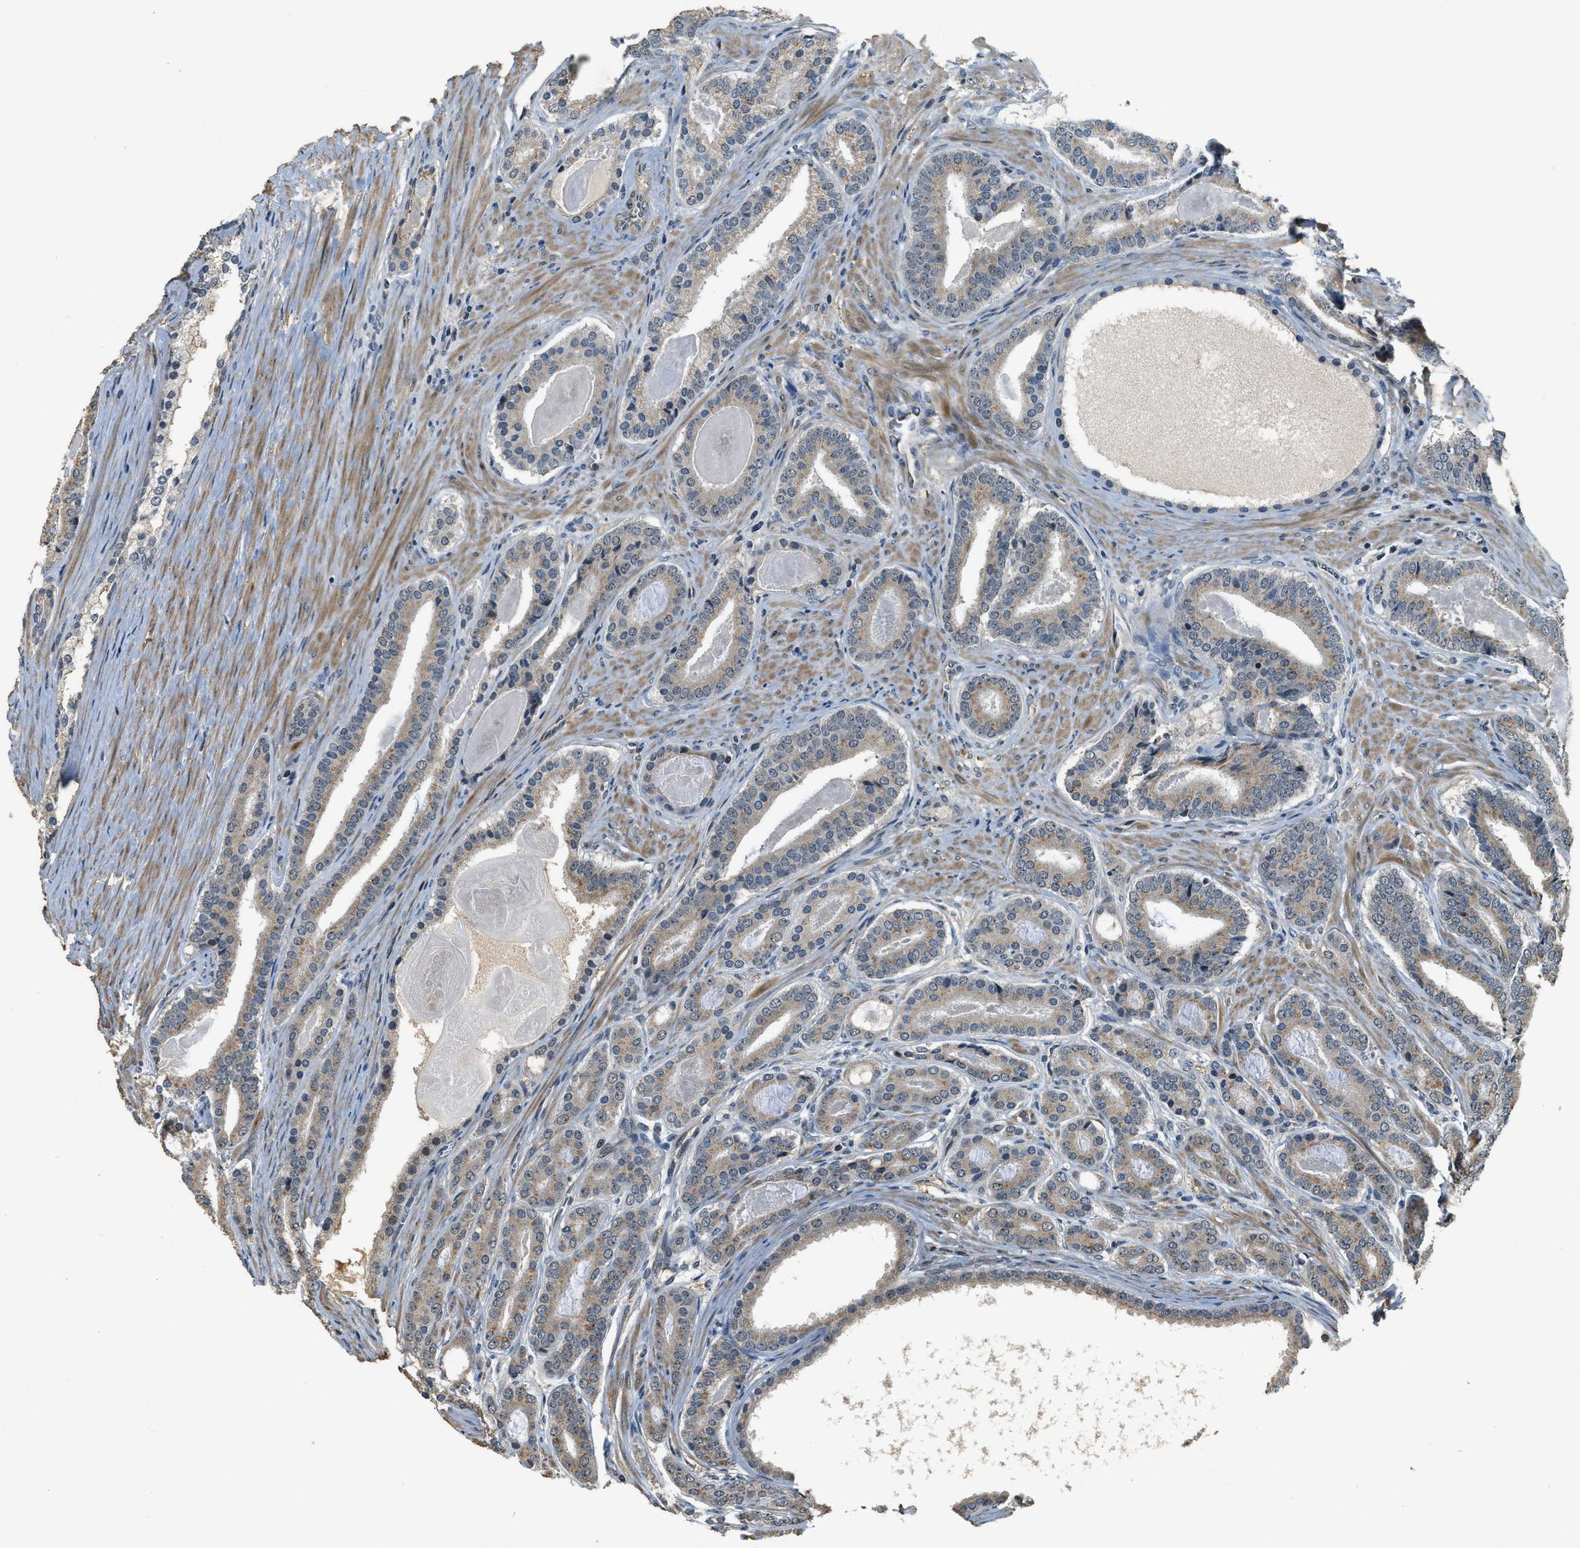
{"staining": {"intensity": "weak", "quantity": ">75%", "location": "cytoplasmic/membranous"}, "tissue": "prostate cancer", "cell_type": "Tumor cells", "image_type": "cancer", "snomed": [{"axis": "morphology", "description": "Adenocarcinoma, High grade"}, {"axis": "topography", "description": "Prostate"}], "caption": "The immunohistochemical stain labels weak cytoplasmic/membranous expression in tumor cells of prostate cancer (adenocarcinoma (high-grade)) tissue.", "gene": "MED21", "patient": {"sex": "male", "age": 60}}